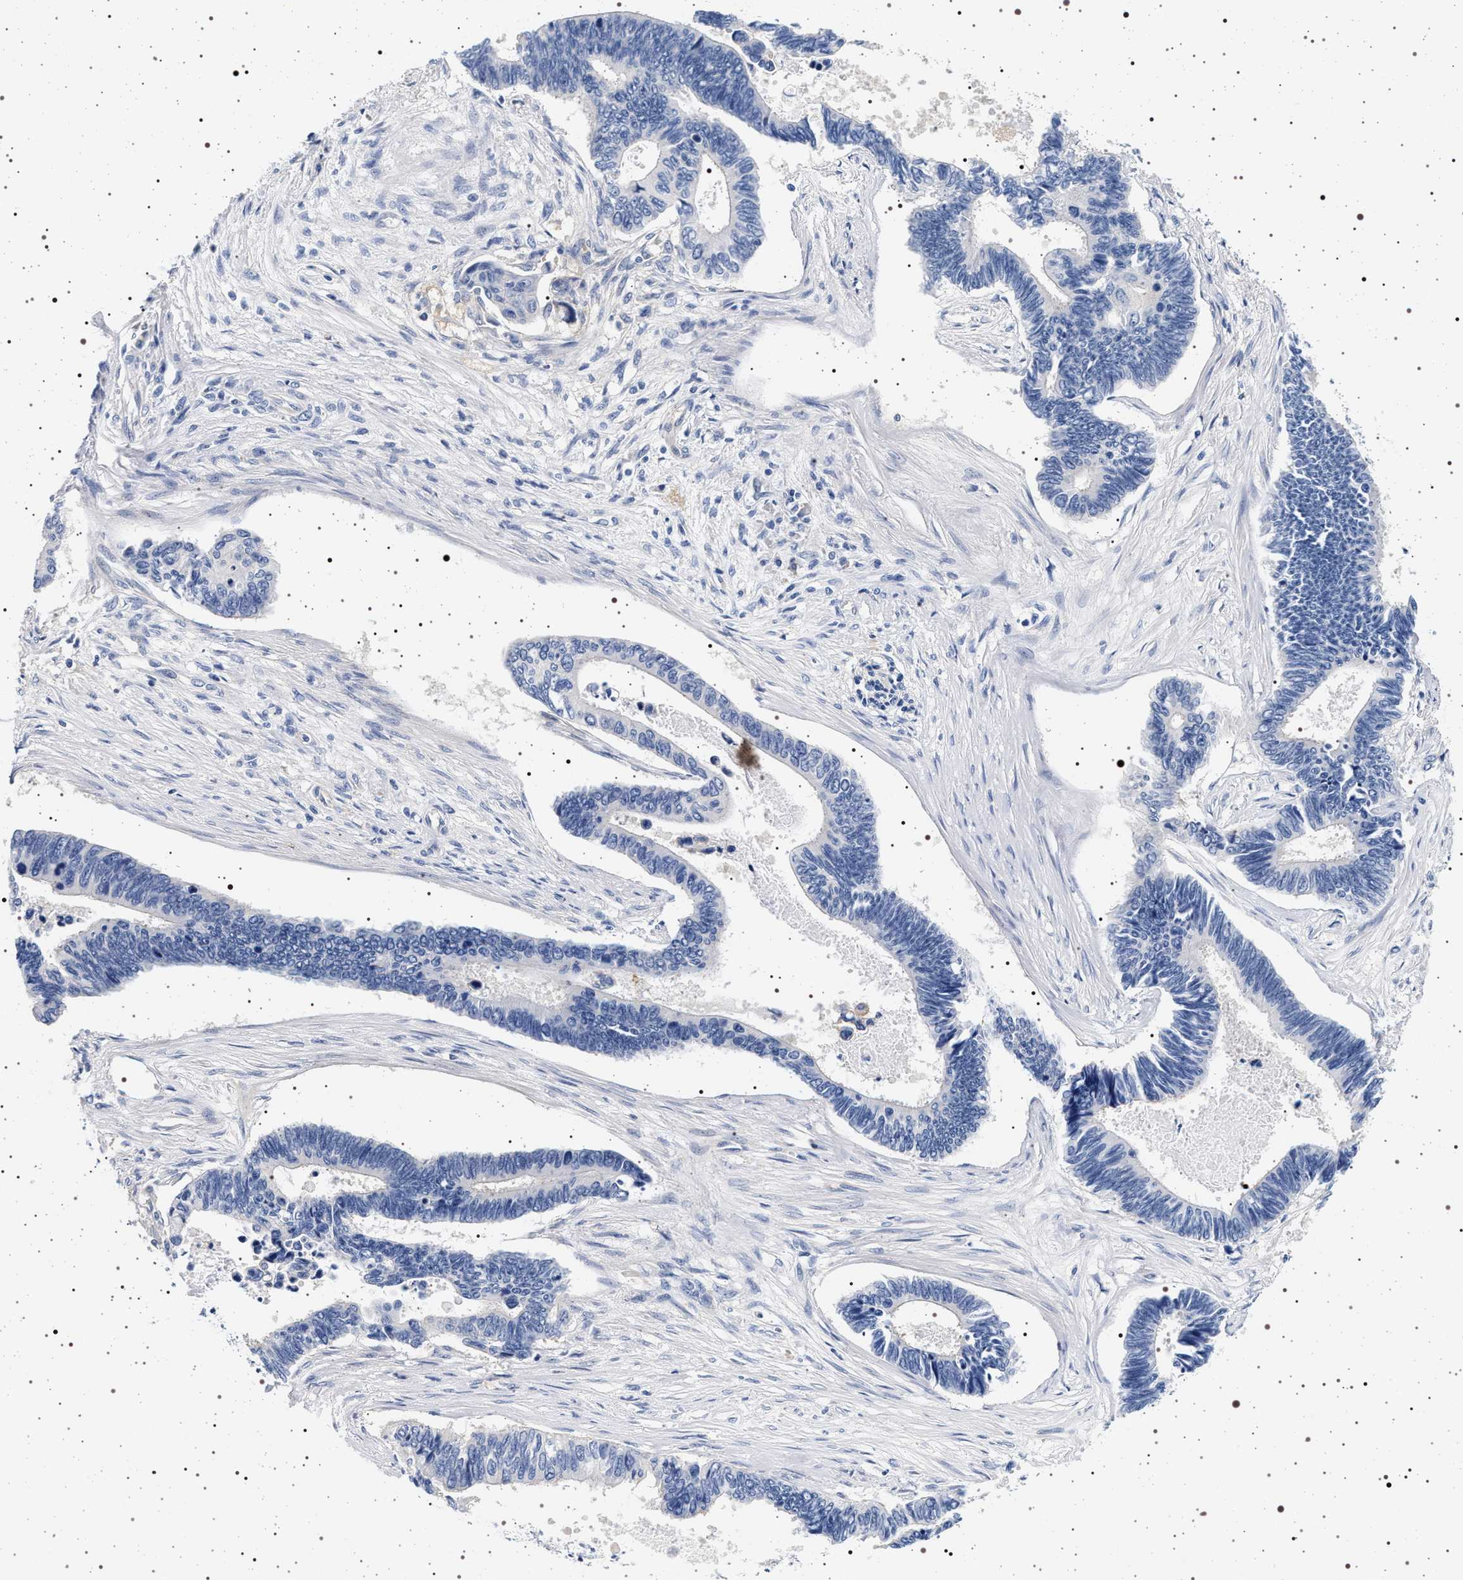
{"staining": {"intensity": "negative", "quantity": "none", "location": "none"}, "tissue": "pancreatic cancer", "cell_type": "Tumor cells", "image_type": "cancer", "snomed": [{"axis": "morphology", "description": "Adenocarcinoma, NOS"}, {"axis": "topography", "description": "Pancreas"}], "caption": "Image shows no significant protein expression in tumor cells of pancreatic cancer.", "gene": "HSD17B1", "patient": {"sex": "female", "age": 70}}